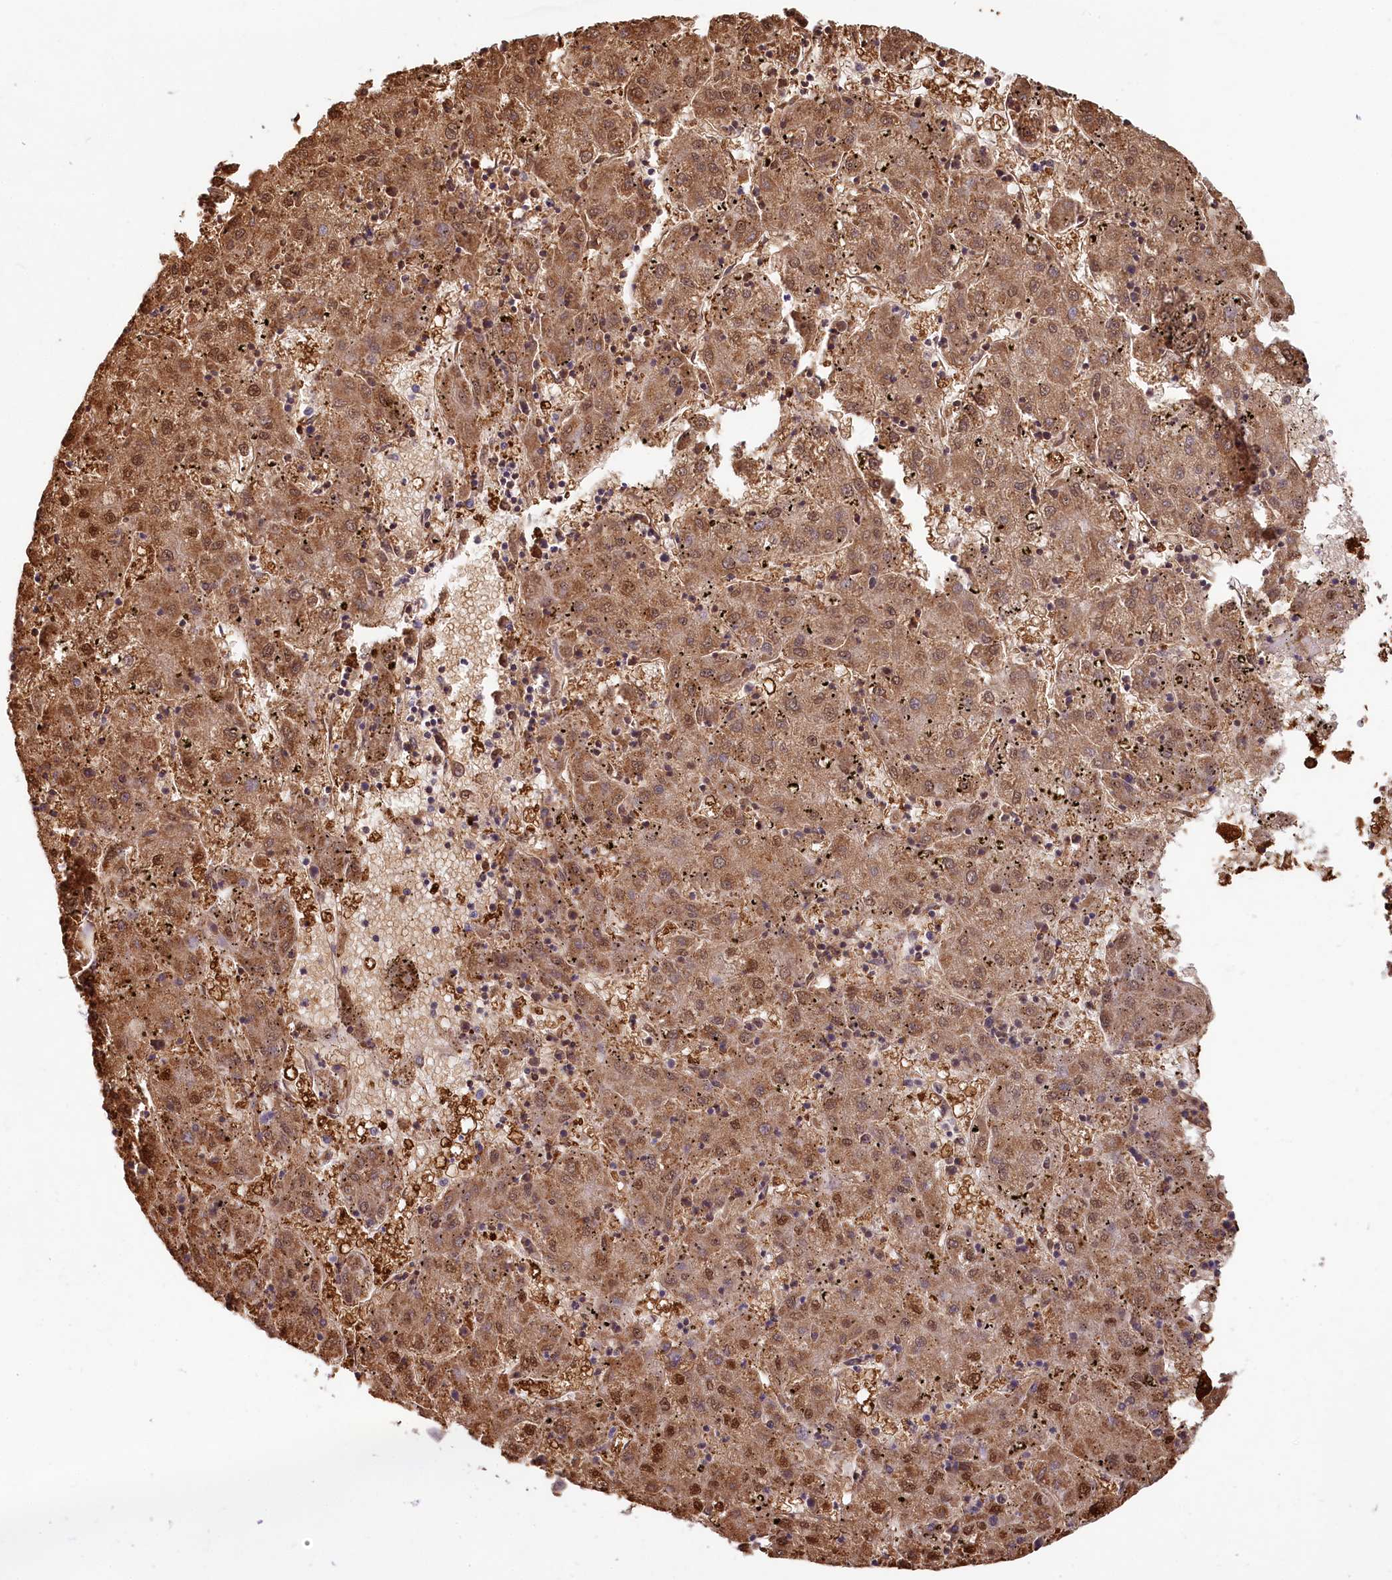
{"staining": {"intensity": "moderate", "quantity": ">75%", "location": "cytoplasmic/membranous"}, "tissue": "liver cancer", "cell_type": "Tumor cells", "image_type": "cancer", "snomed": [{"axis": "morphology", "description": "Carcinoma, Hepatocellular, NOS"}, {"axis": "topography", "description": "Liver"}], "caption": "Protein expression analysis of liver cancer (hepatocellular carcinoma) displays moderate cytoplasmic/membranous expression in about >75% of tumor cells.", "gene": "LMOD3", "patient": {"sex": "male", "age": 72}}